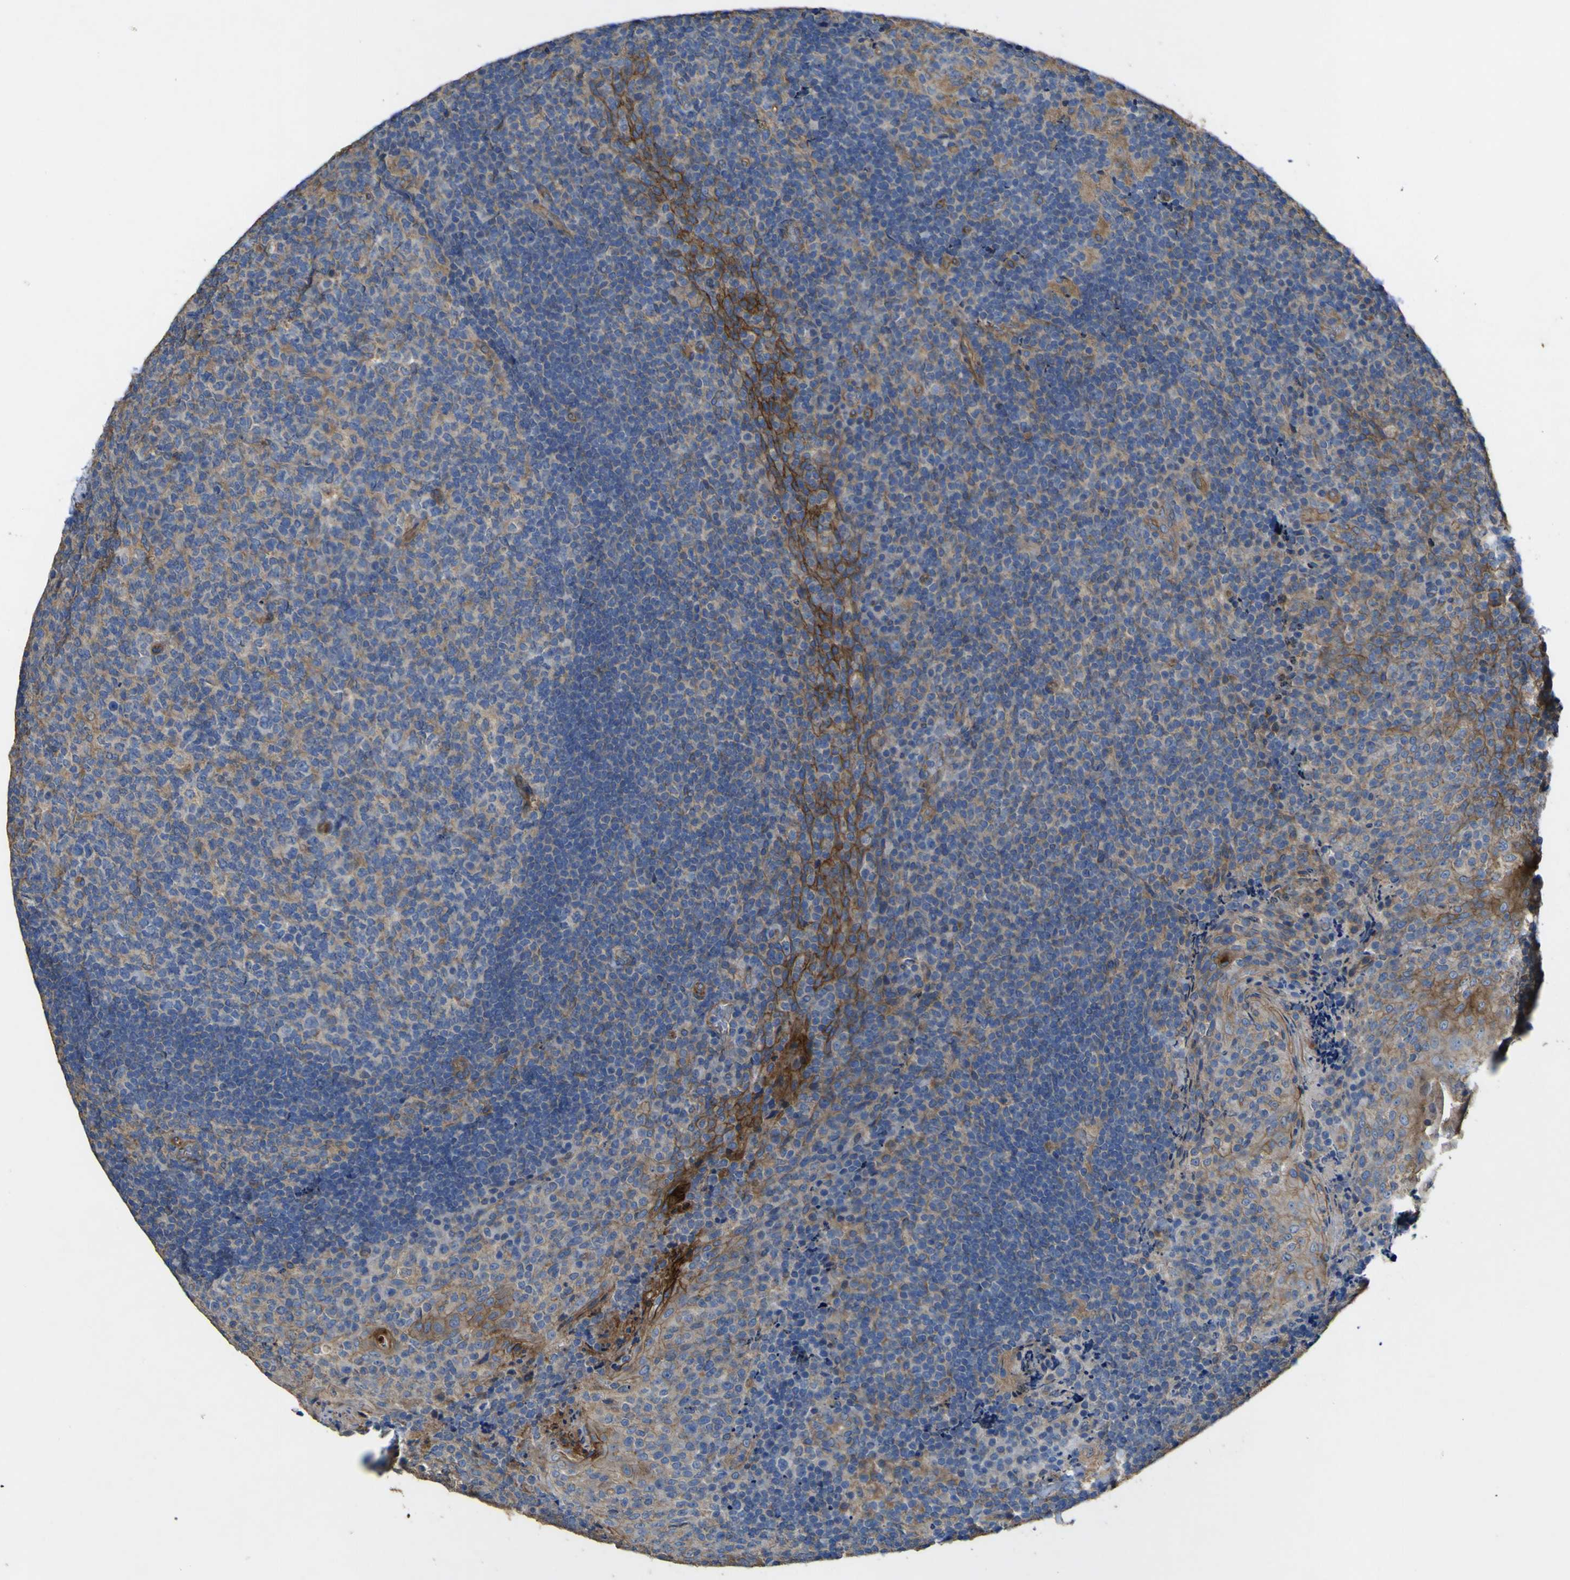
{"staining": {"intensity": "weak", "quantity": "25%-75%", "location": "cytoplasmic/membranous"}, "tissue": "tonsil", "cell_type": "Germinal center cells", "image_type": "normal", "snomed": [{"axis": "morphology", "description": "Normal tissue, NOS"}, {"axis": "topography", "description": "Tonsil"}], "caption": "Tonsil stained with DAB (3,3'-diaminobenzidine) immunohistochemistry (IHC) demonstrates low levels of weak cytoplasmic/membranous staining in approximately 25%-75% of germinal center cells. Ihc stains the protein in brown and the nuclei are stained blue.", "gene": "TNFSF15", "patient": {"sex": "male", "age": 17}}